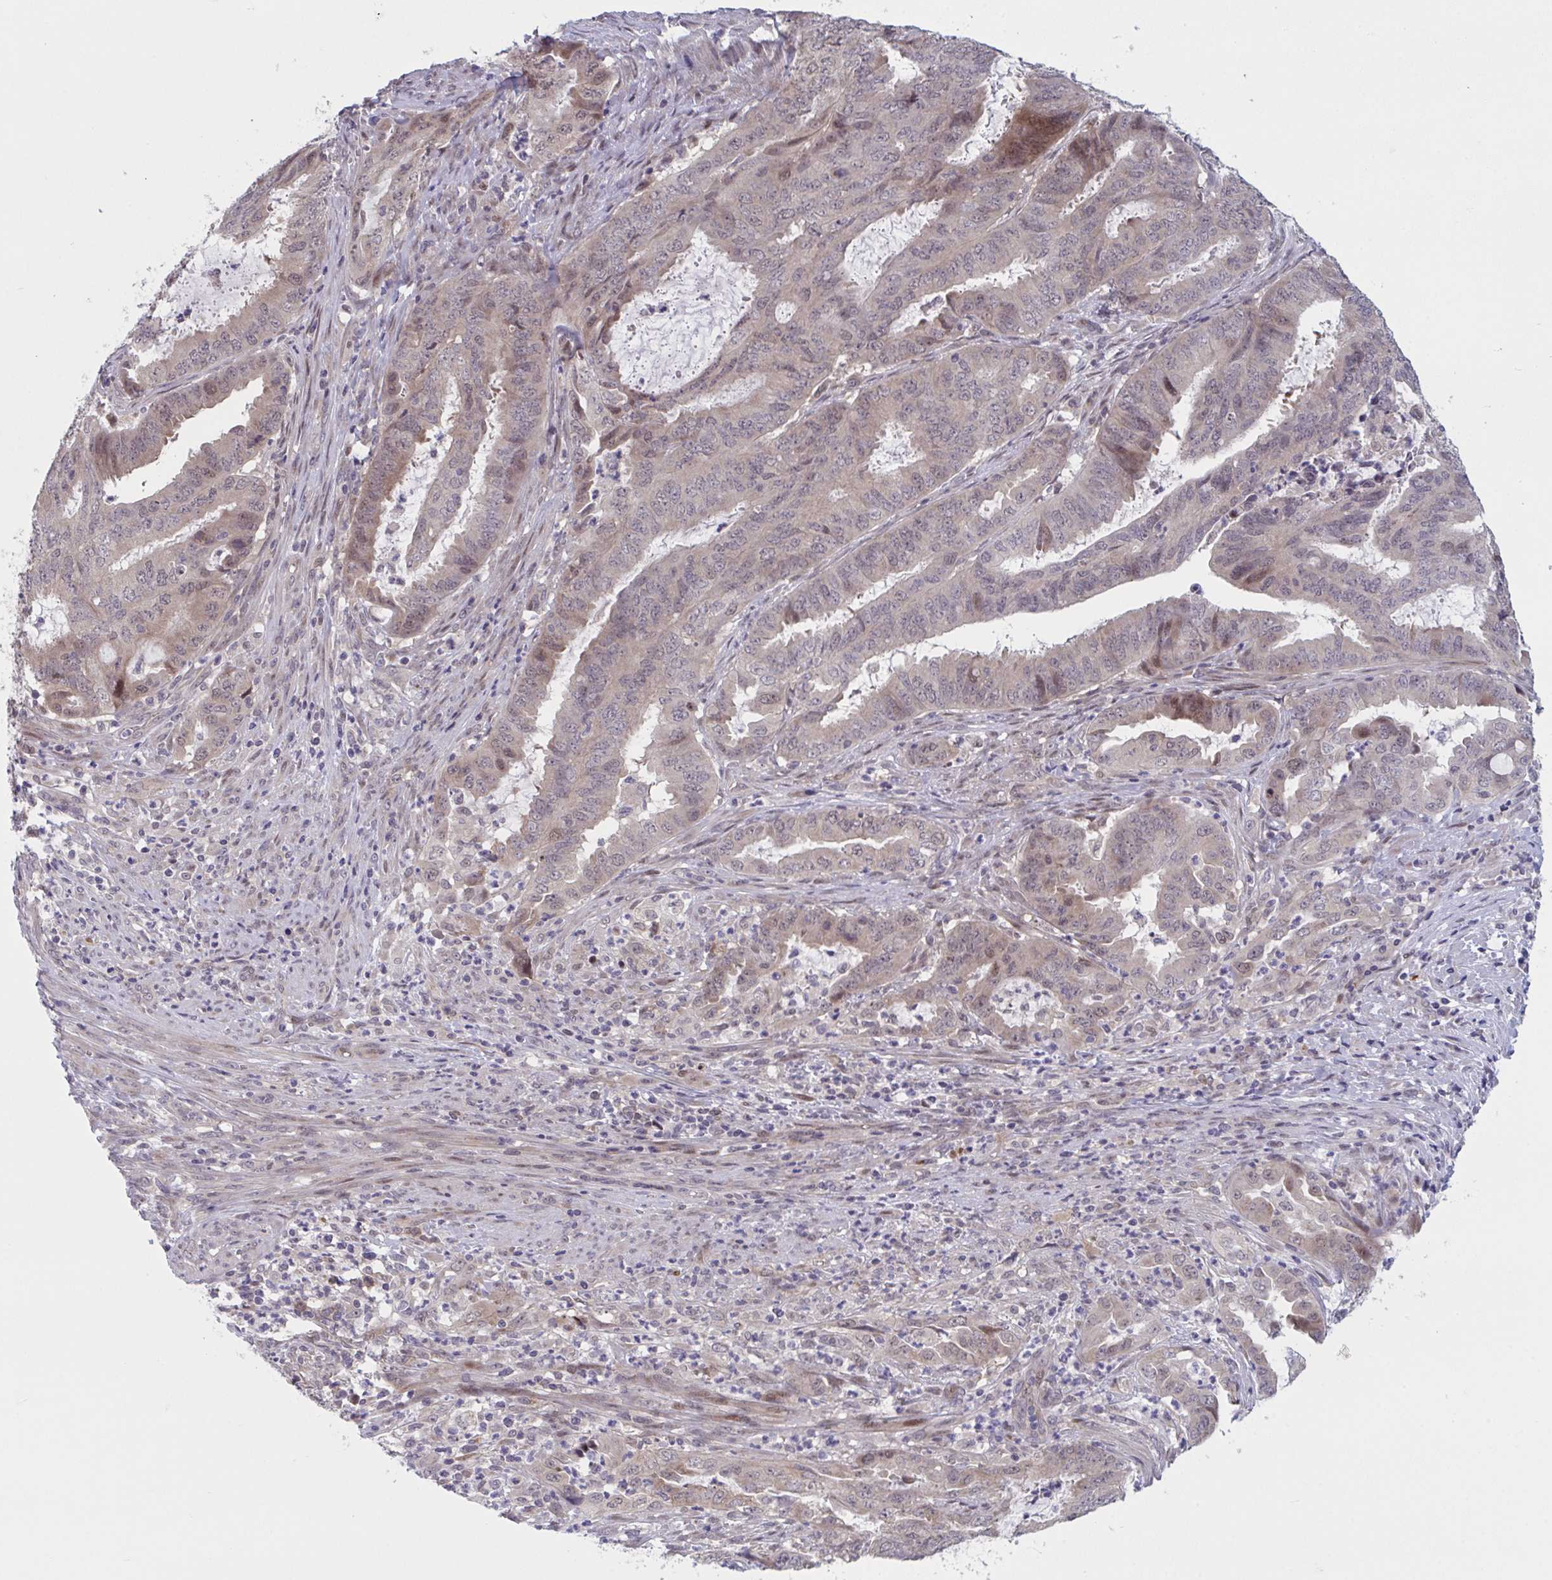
{"staining": {"intensity": "moderate", "quantity": "<25%", "location": "cytoplasmic/membranous,nuclear"}, "tissue": "endometrial cancer", "cell_type": "Tumor cells", "image_type": "cancer", "snomed": [{"axis": "morphology", "description": "Adenocarcinoma, NOS"}, {"axis": "topography", "description": "Endometrium"}], "caption": "The image reveals a brown stain indicating the presence of a protein in the cytoplasmic/membranous and nuclear of tumor cells in endometrial adenocarcinoma. (Stains: DAB (3,3'-diaminobenzidine) in brown, nuclei in blue, Microscopy: brightfield microscopy at high magnification).", "gene": "RIOK1", "patient": {"sex": "female", "age": 51}}